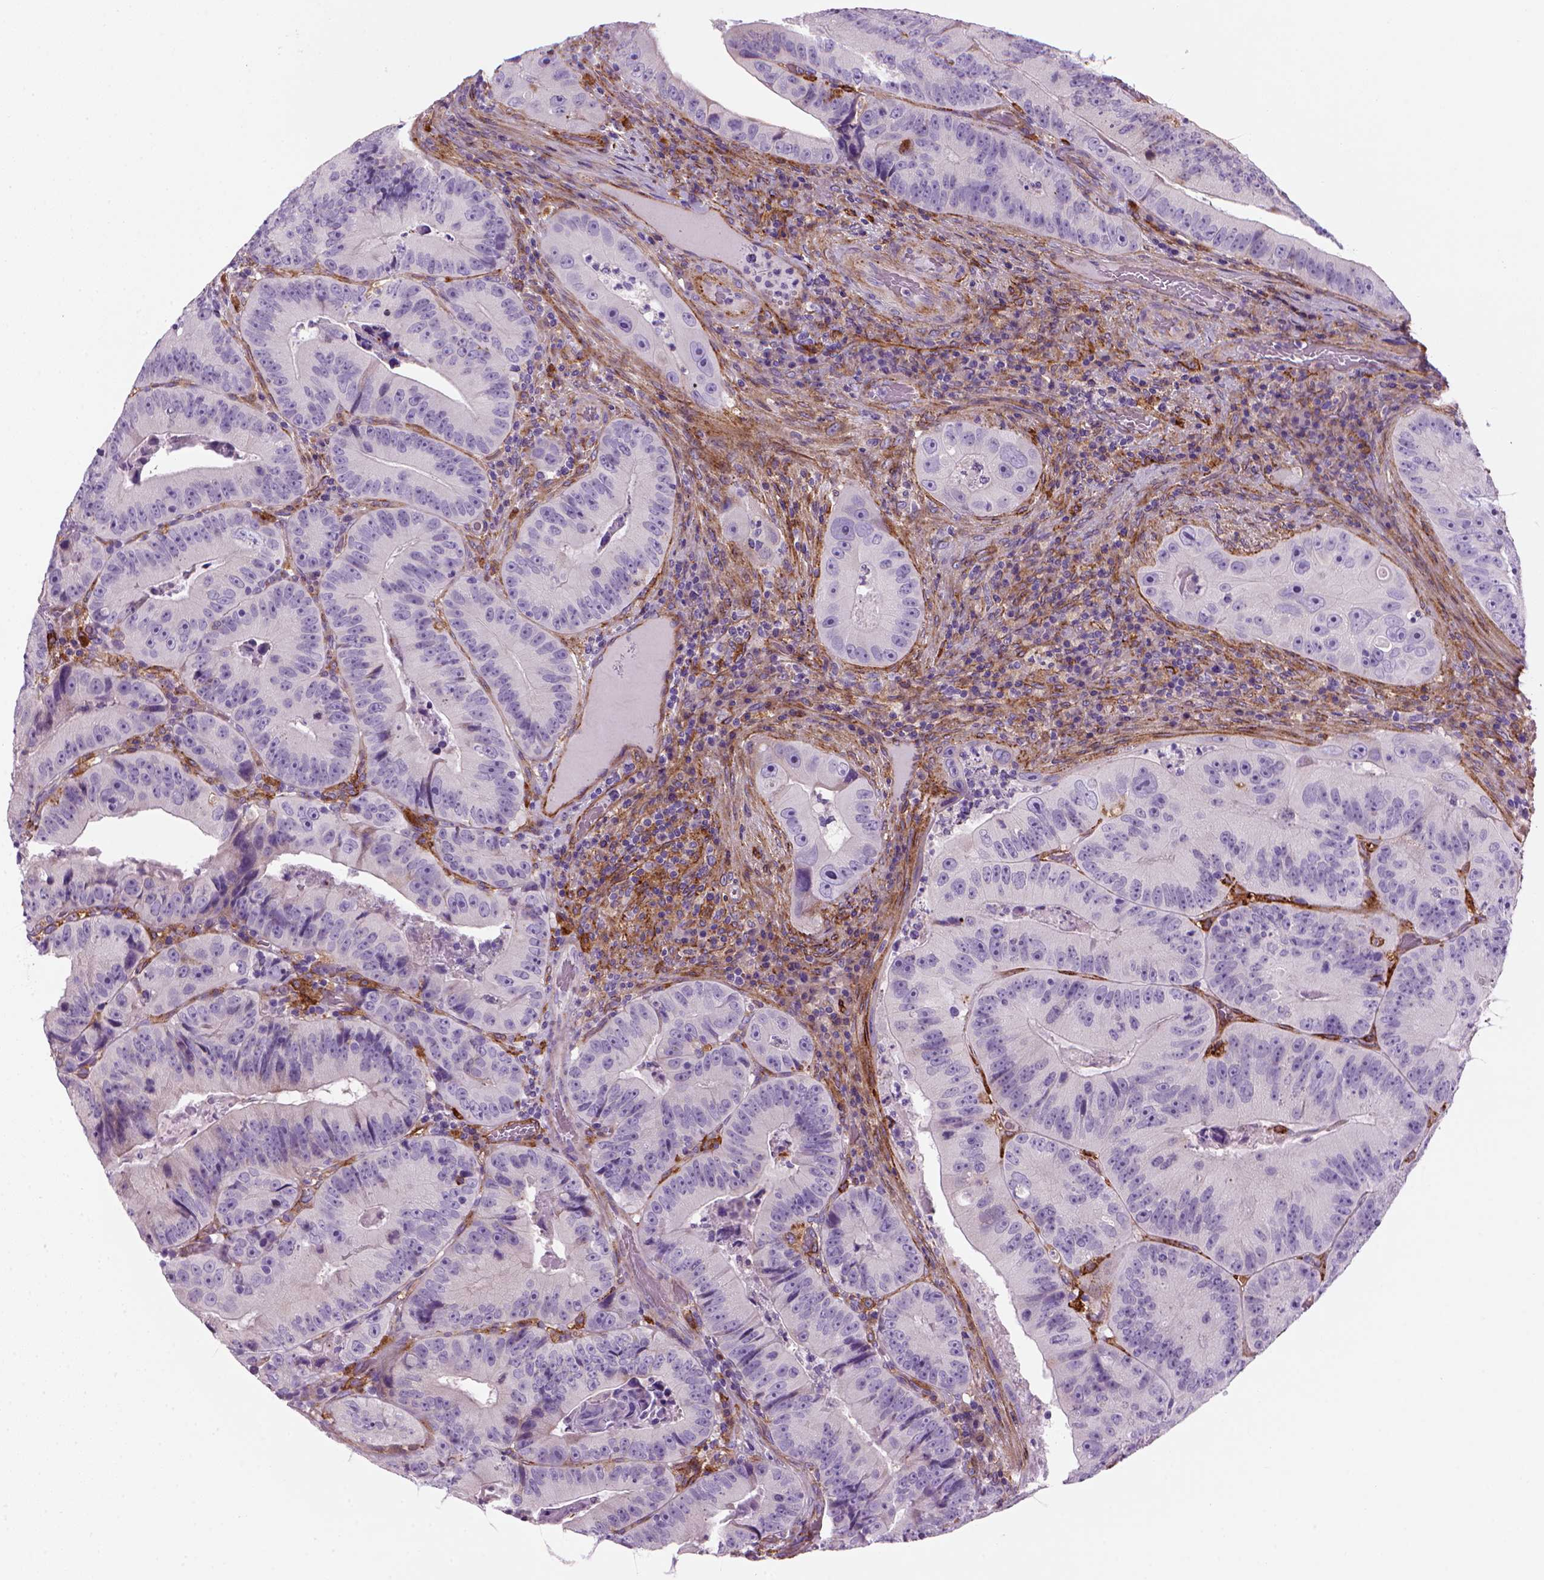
{"staining": {"intensity": "negative", "quantity": "none", "location": "none"}, "tissue": "colorectal cancer", "cell_type": "Tumor cells", "image_type": "cancer", "snomed": [{"axis": "morphology", "description": "Adenocarcinoma, NOS"}, {"axis": "topography", "description": "Colon"}], "caption": "Immunohistochemical staining of colorectal adenocarcinoma reveals no significant expression in tumor cells.", "gene": "MARCKS", "patient": {"sex": "female", "age": 86}}